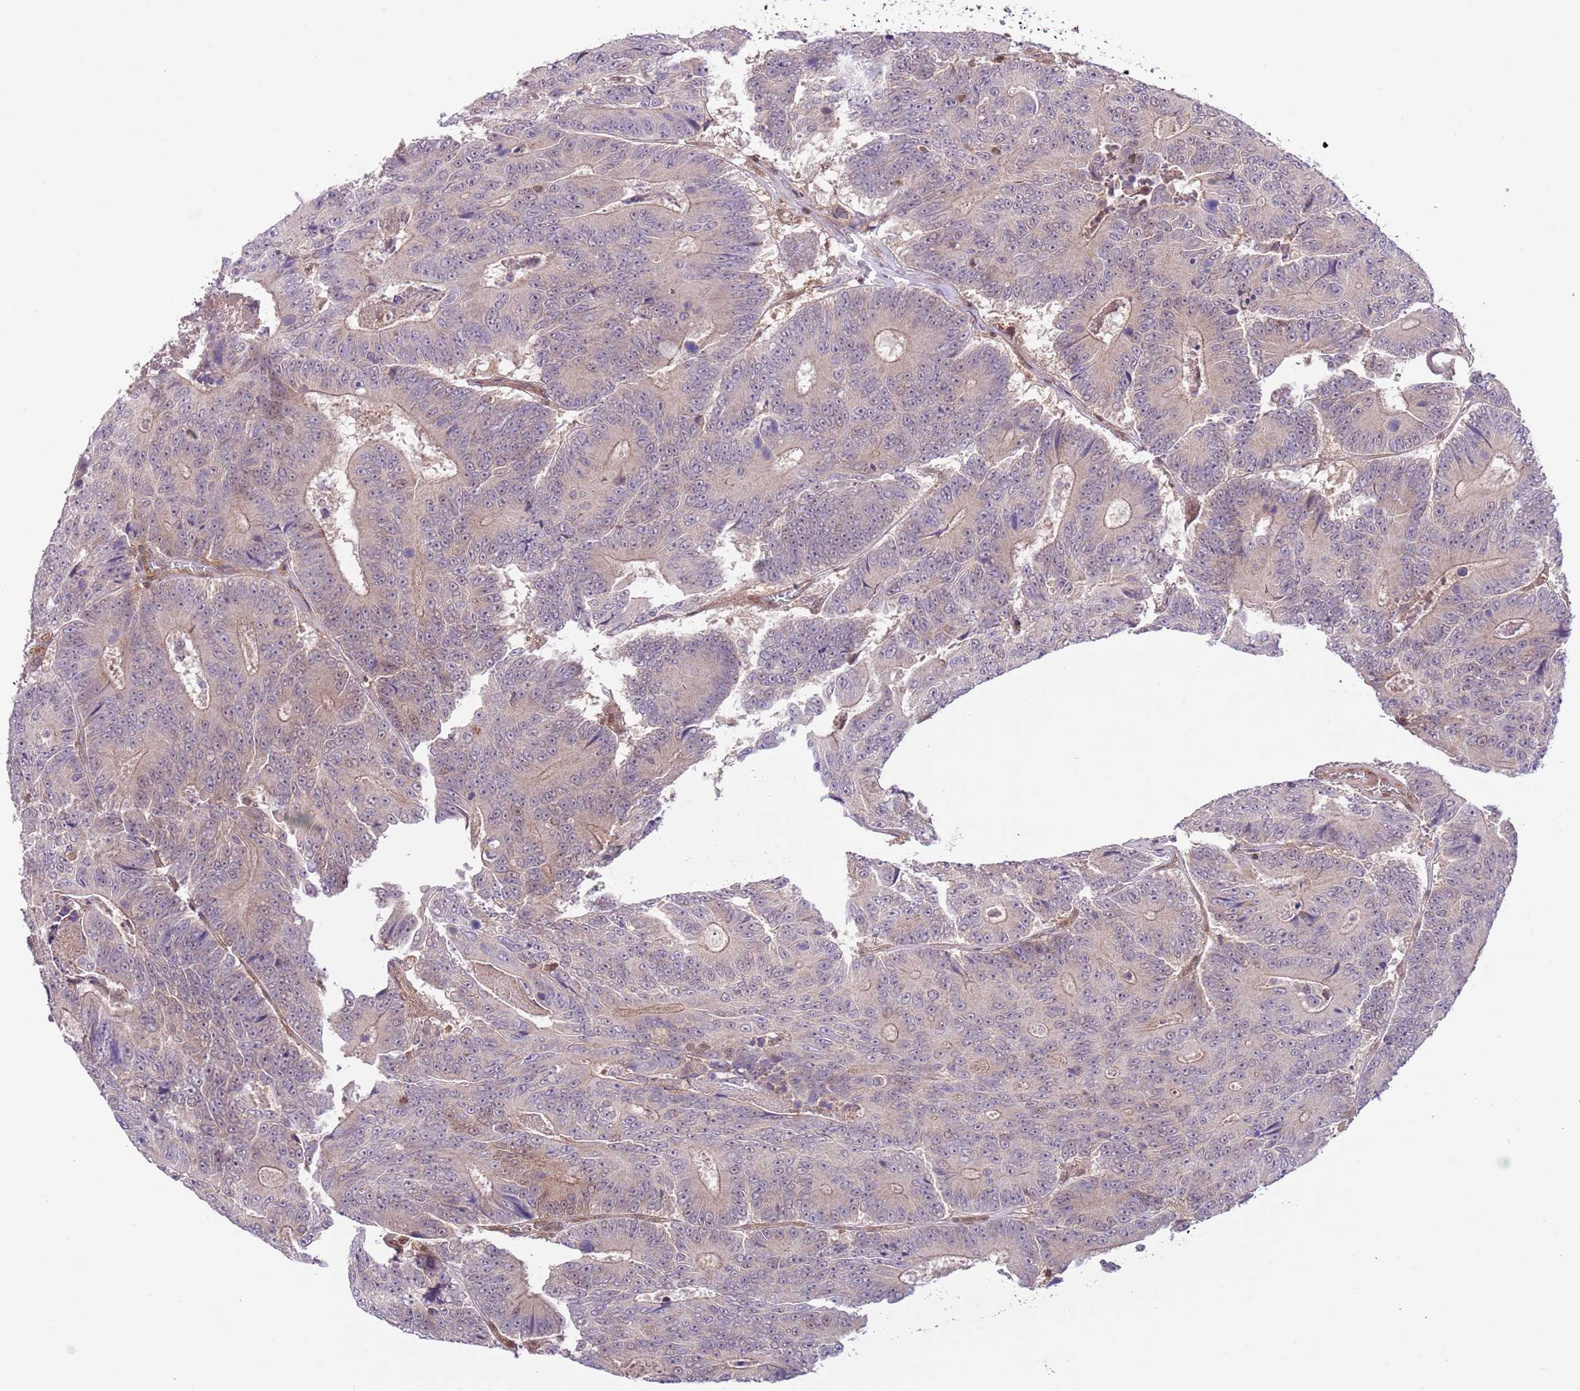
{"staining": {"intensity": "weak", "quantity": "25%-75%", "location": "cytoplasmic/membranous"}, "tissue": "colorectal cancer", "cell_type": "Tumor cells", "image_type": "cancer", "snomed": [{"axis": "morphology", "description": "Adenocarcinoma, NOS"}, {"axis": "topography", "description": "Colon"}], "caption": "Immunohistochemical staining of colorectal adenocarcinoma displays low levels of weak cytoplasmic/membranous protein staining in about 25%-75% of tumor cells.", "gene": "HDHD2", "patient": {"sex": "male", "age": 83}}